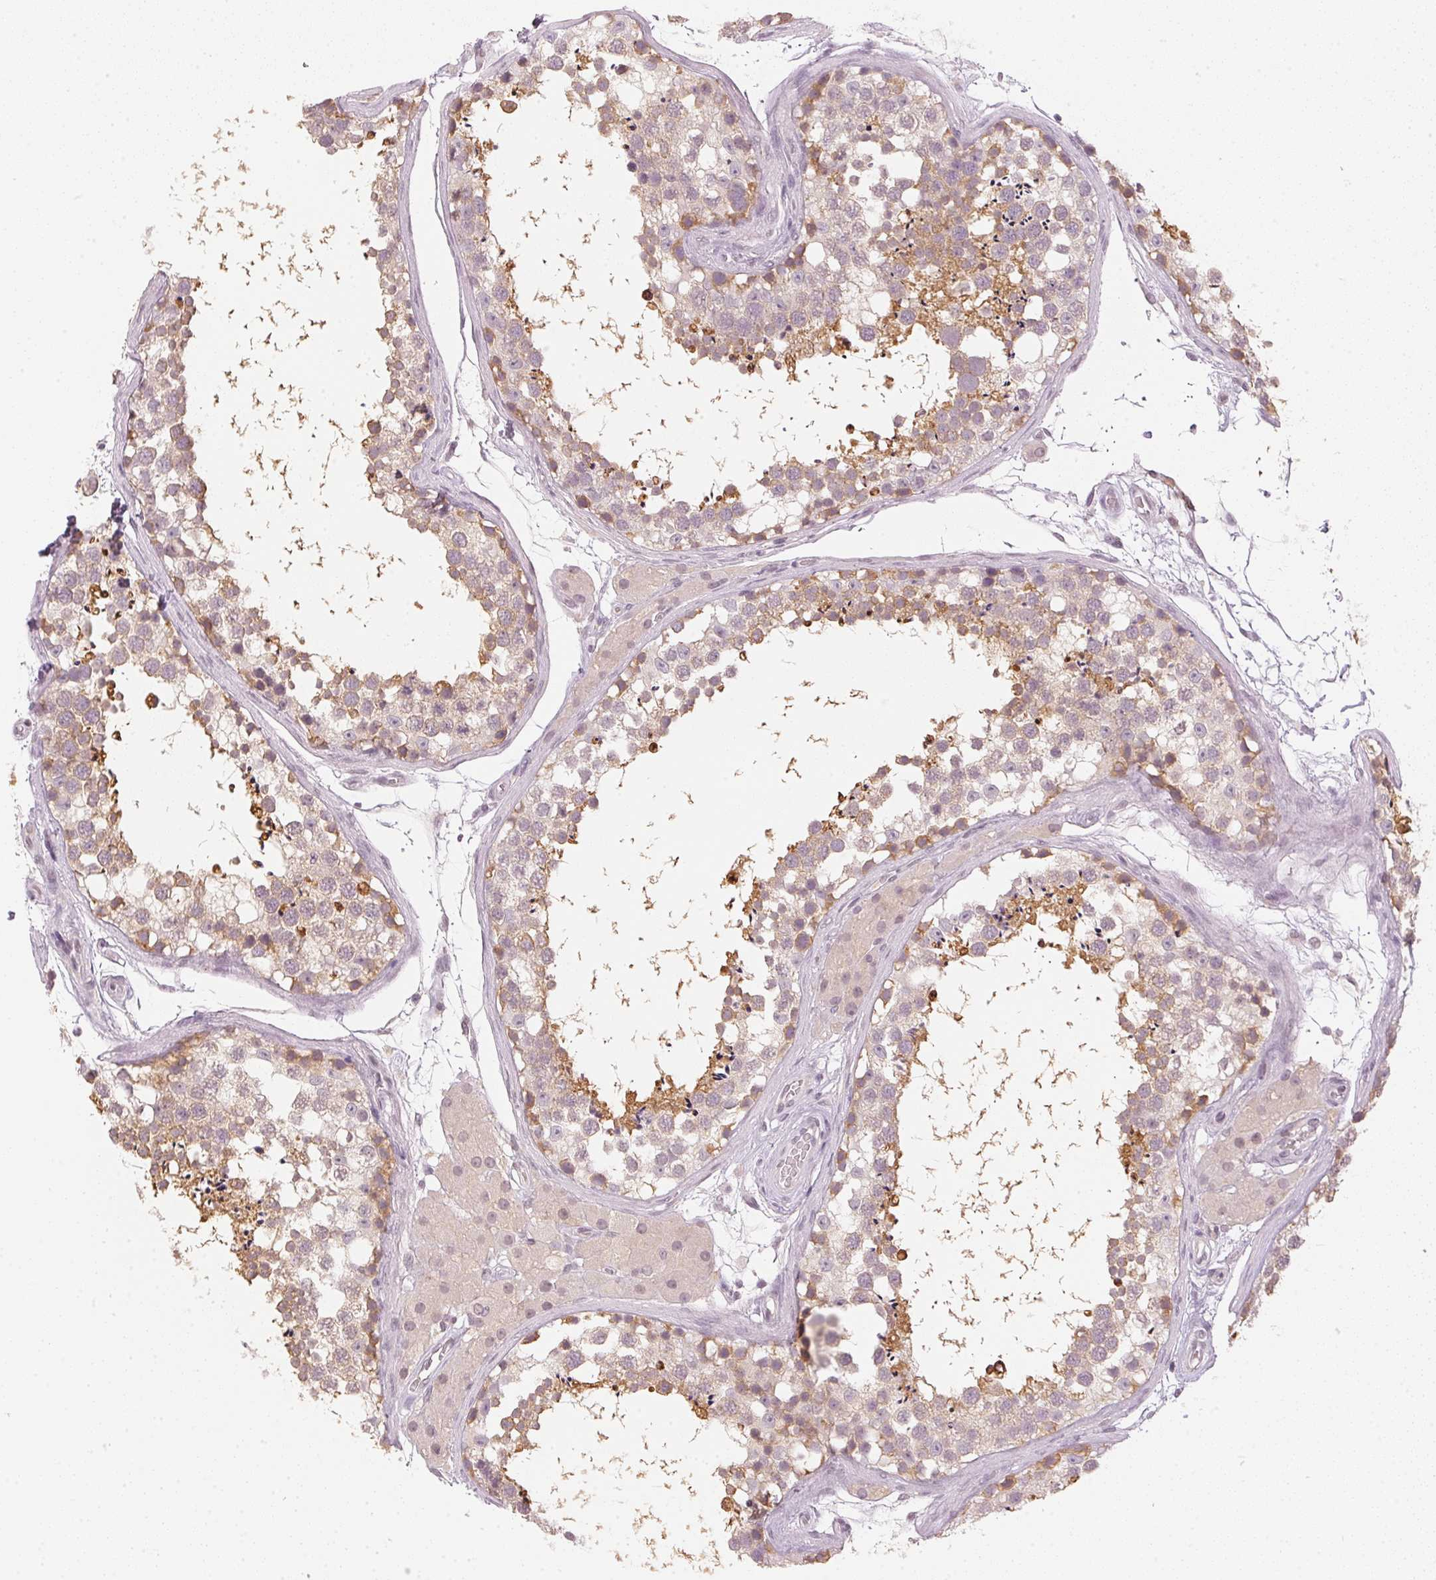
{"staining": {"intensity": "moderate", "quantity": "25%-75%", "location": "cytoplasmic/membranous"}, "tissue": "testis", "cell_type": "Cells in seminiferous ducts", "image_type": "normal", "snomed": [{"axis": "morphology", "description": "Normal tissue, NOS"}, {"axis": "morphology", "description": "Seminoma, NOS"}, {"axis": "topography", "description": "Testis"}], "caption": "Human testis stained with a brown dye demonstrates moderate cytoplasmic/membranous positive staining in about 25%-75% of cells in seminiferous ducts.", "gene": "KPRP", "patient": {"sex": "male", "age": 65}}